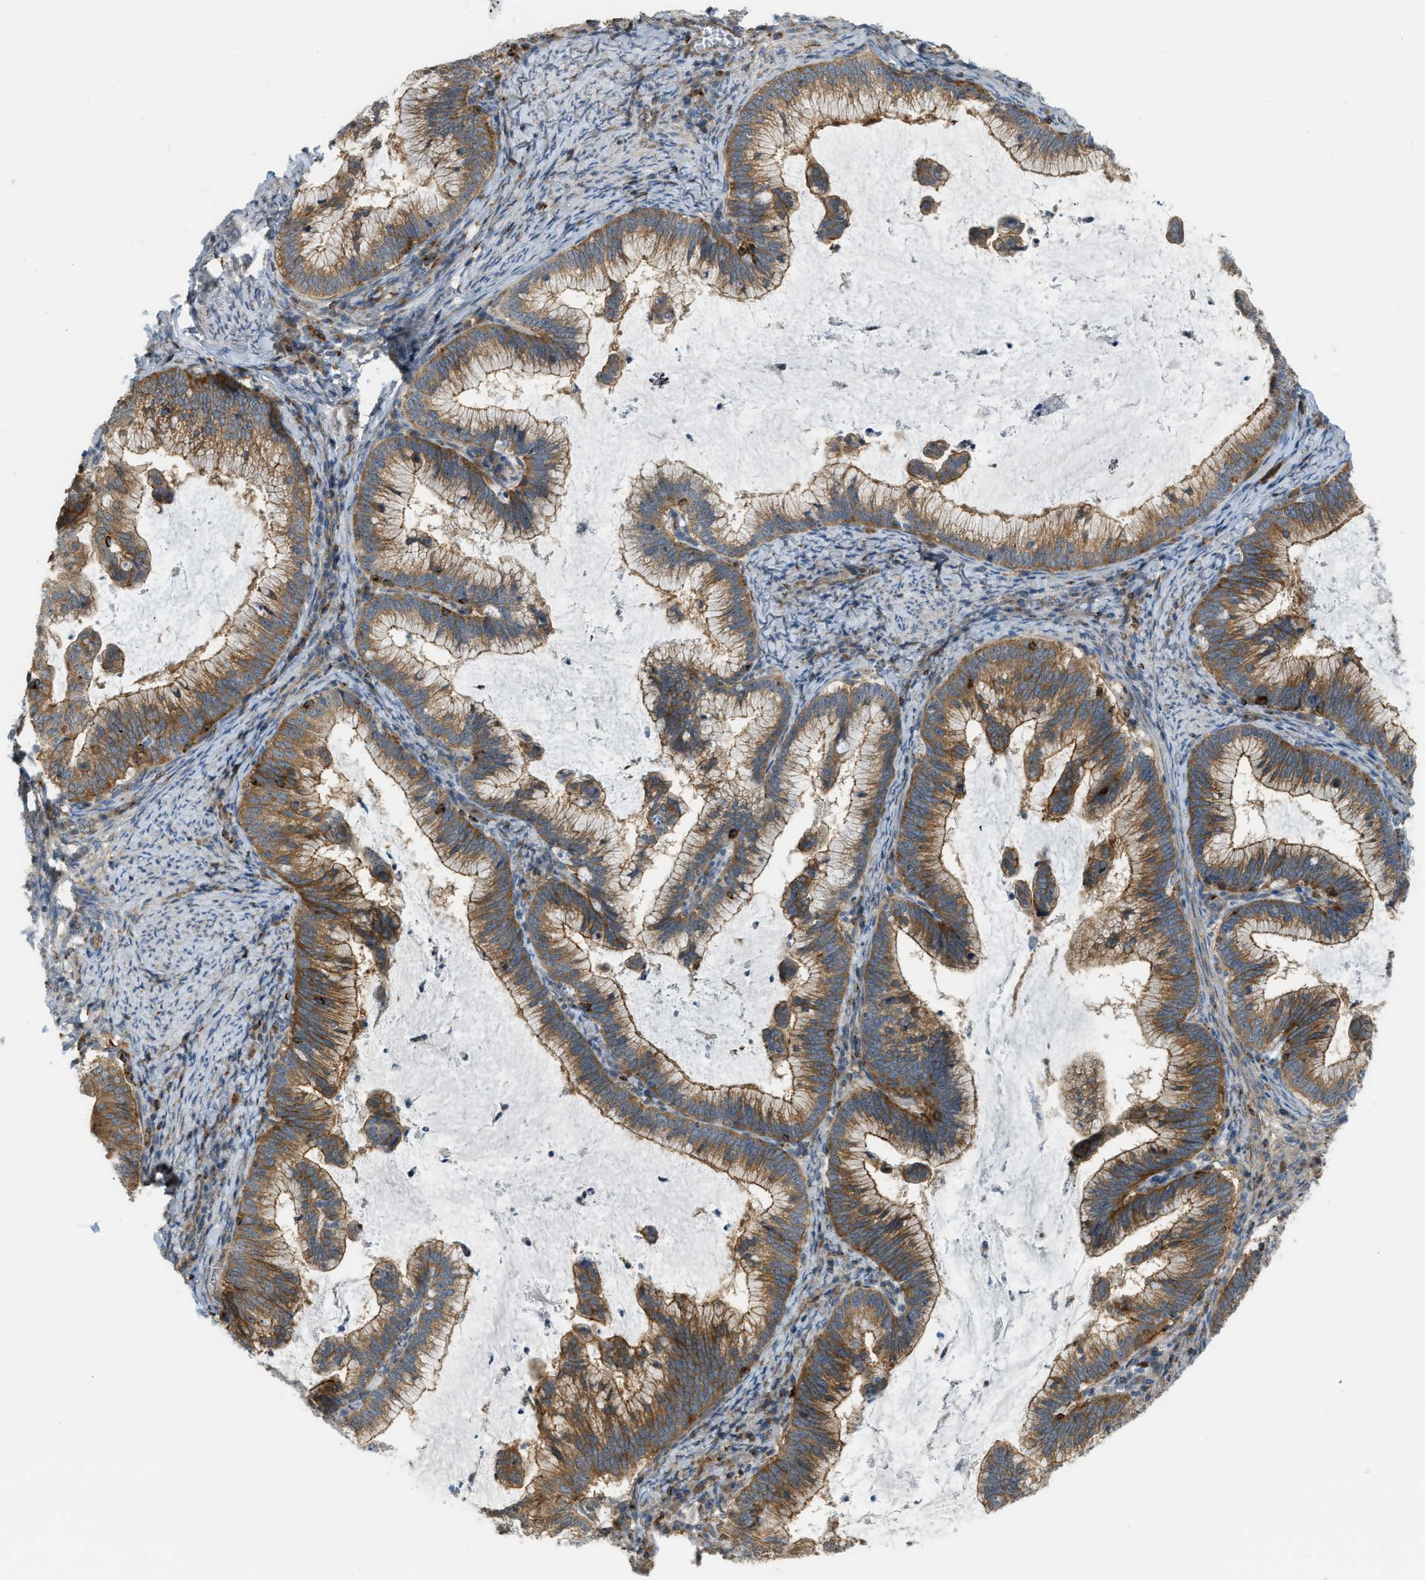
{"staining": {"intensity": "moderate", "quantity": ">75%", "location": "cytoplasmic/membranous"}, "tissue": "cervical cancer", "cell_type": "Tumor cells", "image_type": "cancer", "snomed": [{"axis": "morphology", "description": "Adenocarcinoma, NOS"}, {"axis": "topography", "description": "Cervix"}], "caption": "Immunohistochemistry photomicrograph of neoplastic tissue: cervical adenocarcinoma stained using immunohistochemistry shows medium levels of moderate protein expression localized specifically in the cytoplasmic/membranous of tumor cells, appearing as a cytoplasmic/membranous brown color.", "gene": "KIAA1671", "patient": {"sex": "female", "age": 36}}